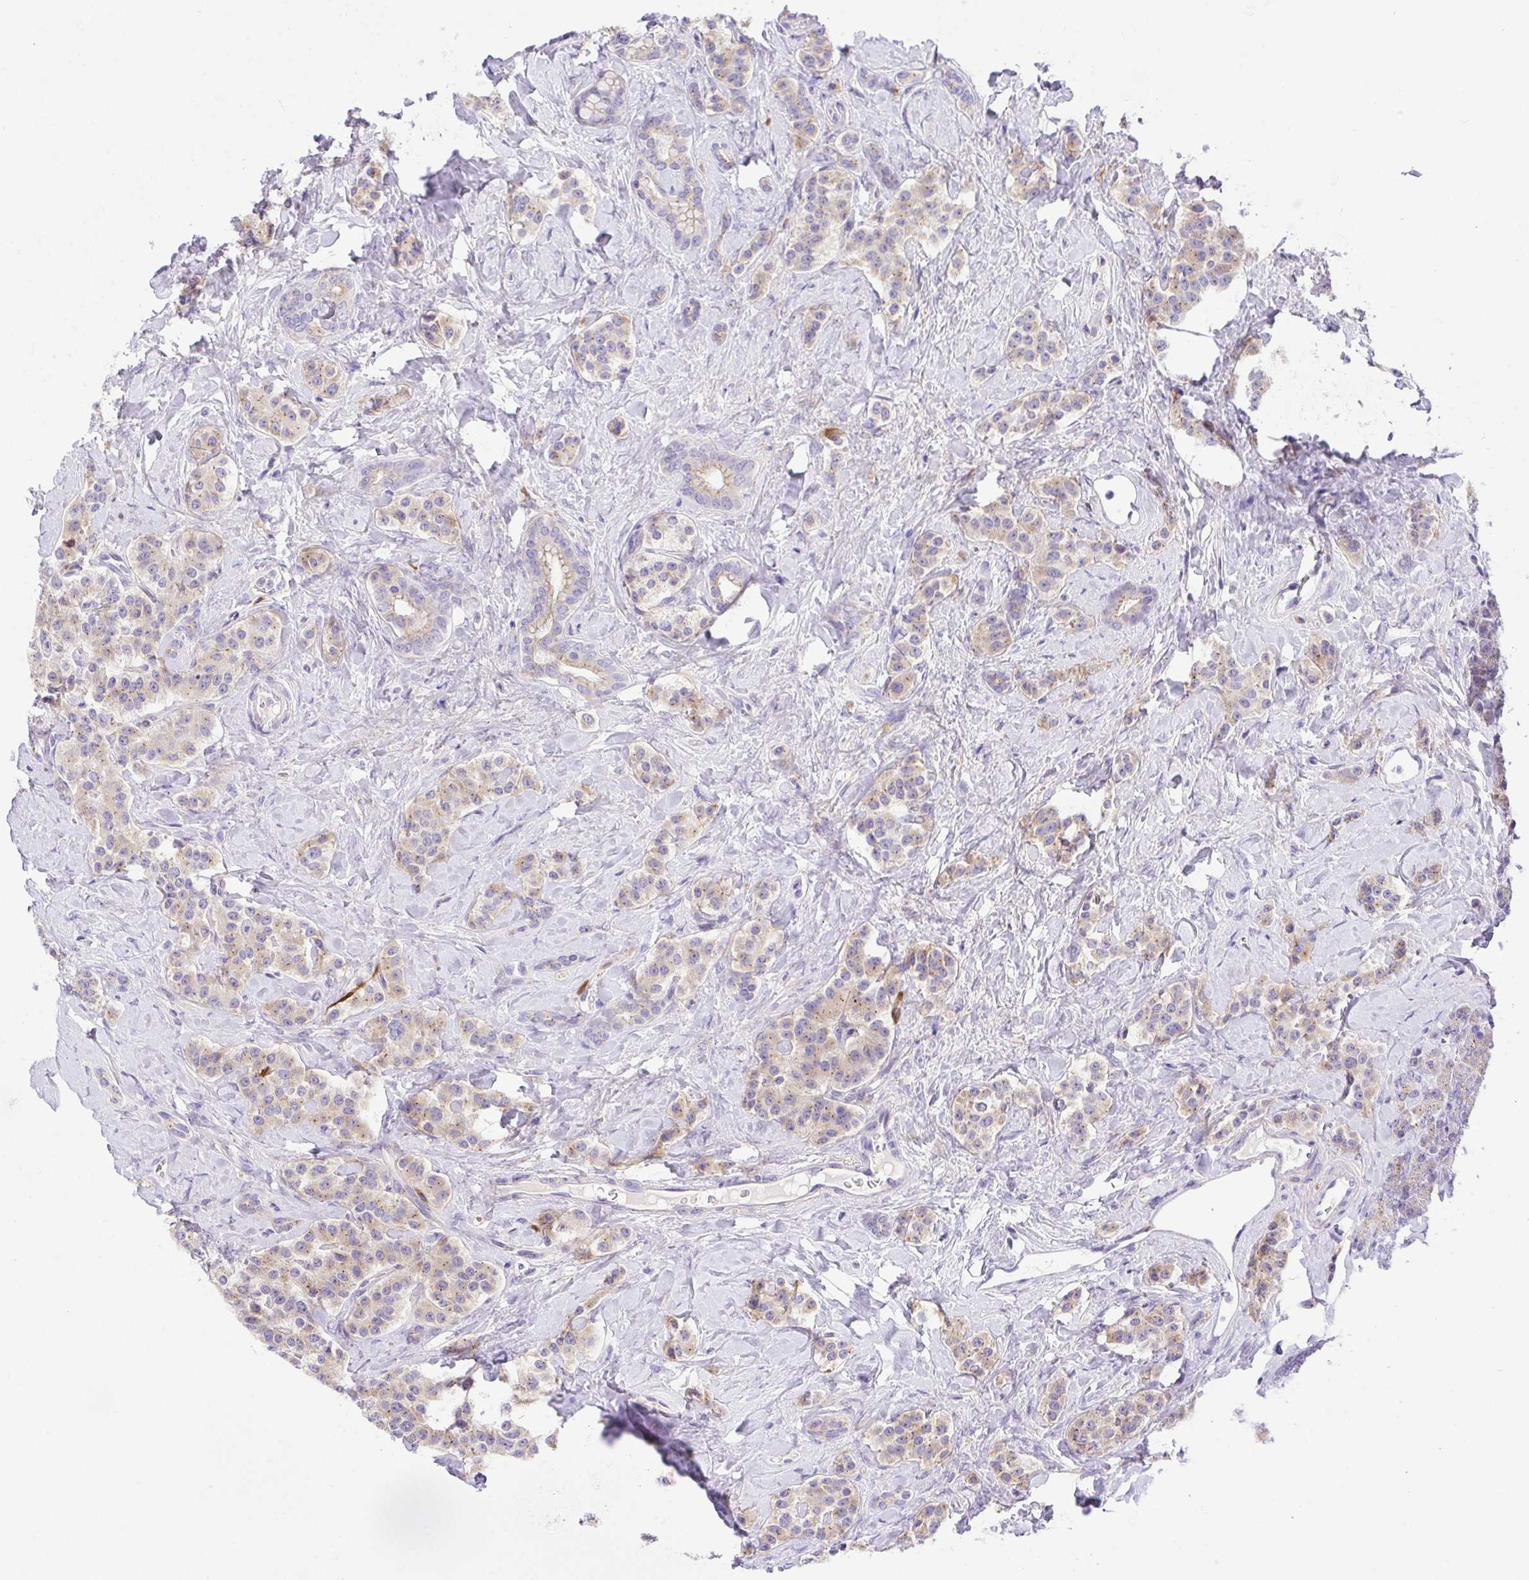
{"staining": {"intensity": "weak", "quantity": "25%-75%", "location": "cytoplasmic/membranous"}, "tissue": "carcinoid", "cell_type": "Tumor cells", "image_type": "cancer", "snomed": [{"axis": "morphology", "description": "Normal tissue, NOS"}, {"axis": "morphology", "description": "Carcinoid, malignant, NOS"}, {"axis": "topography", "description": "Pancreas"}], "caption": "Carcinoid (malignant) stained for a protein shows weak cytoplasmic/membranous positivity in tumor cells. (DAB (3,3'-diaminobenzidine) IHC with brightfield microscopy, high magnification).", "gene": "SLC13A1", "patient": {"sex": "male", "age": 36}}